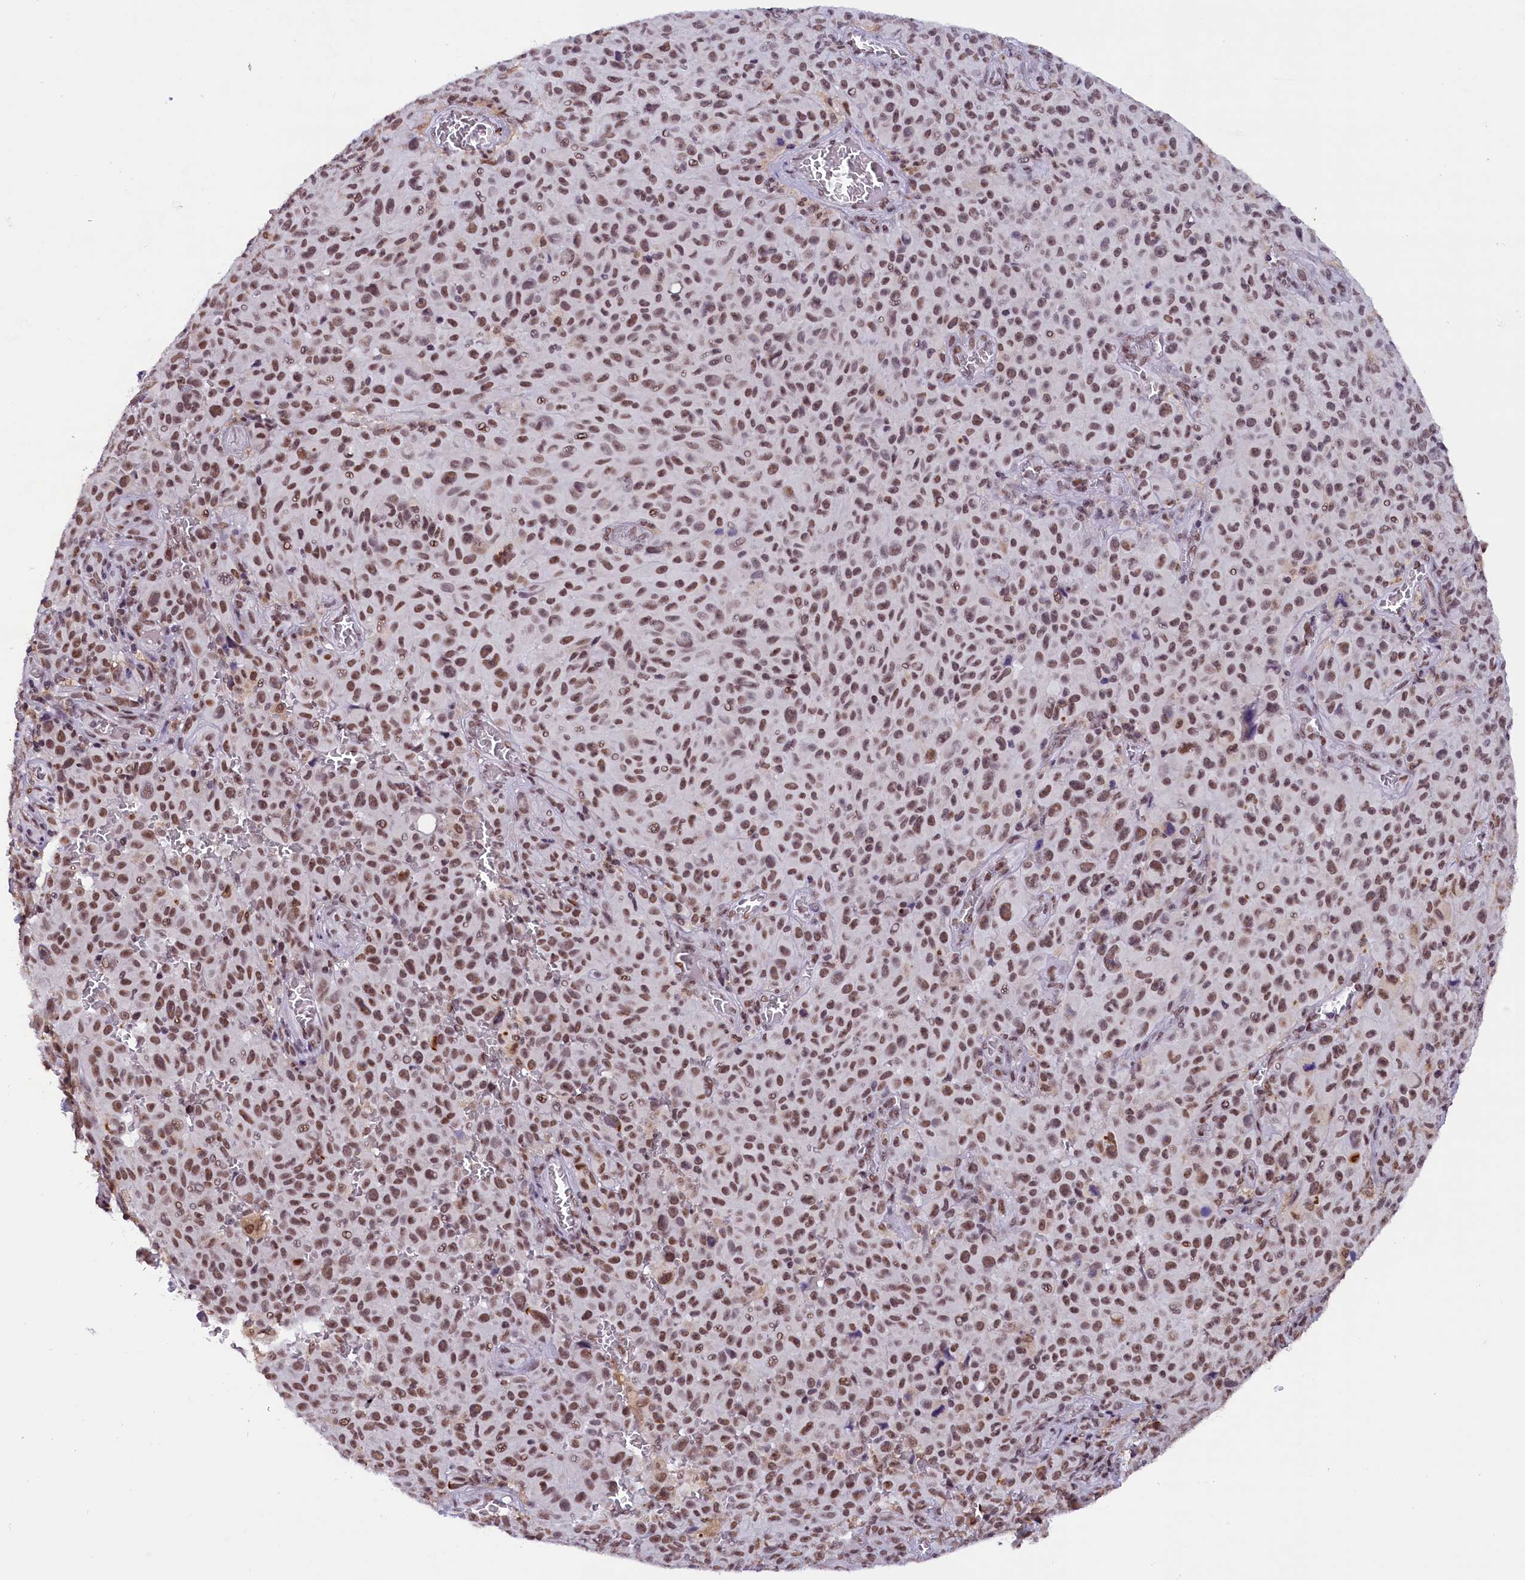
{"staining": {"intensity": "moderate", "quantity": ">75%", "location": "nuclear"}, "tissue": "melanoma", "cell_type": "Tumor cells", "image_type": "cancer", "snomed": [{"axis": "morphology", "description": "Malignant melanoma, NOS"}, {"axis": "topography", "description": "Skin"}], "caption": "Immunohistochemical staining of human malignant melanoma exhibits medium levels of moderate nuclear positivity in approximately >75% of tumor cells. (DAB (3,3'-diaminobenzidine) IHC, brown staining for protein, blue staining for nuclei).", "gene": "CDYL2", "patient": {"sex": "female", "age": 82}}